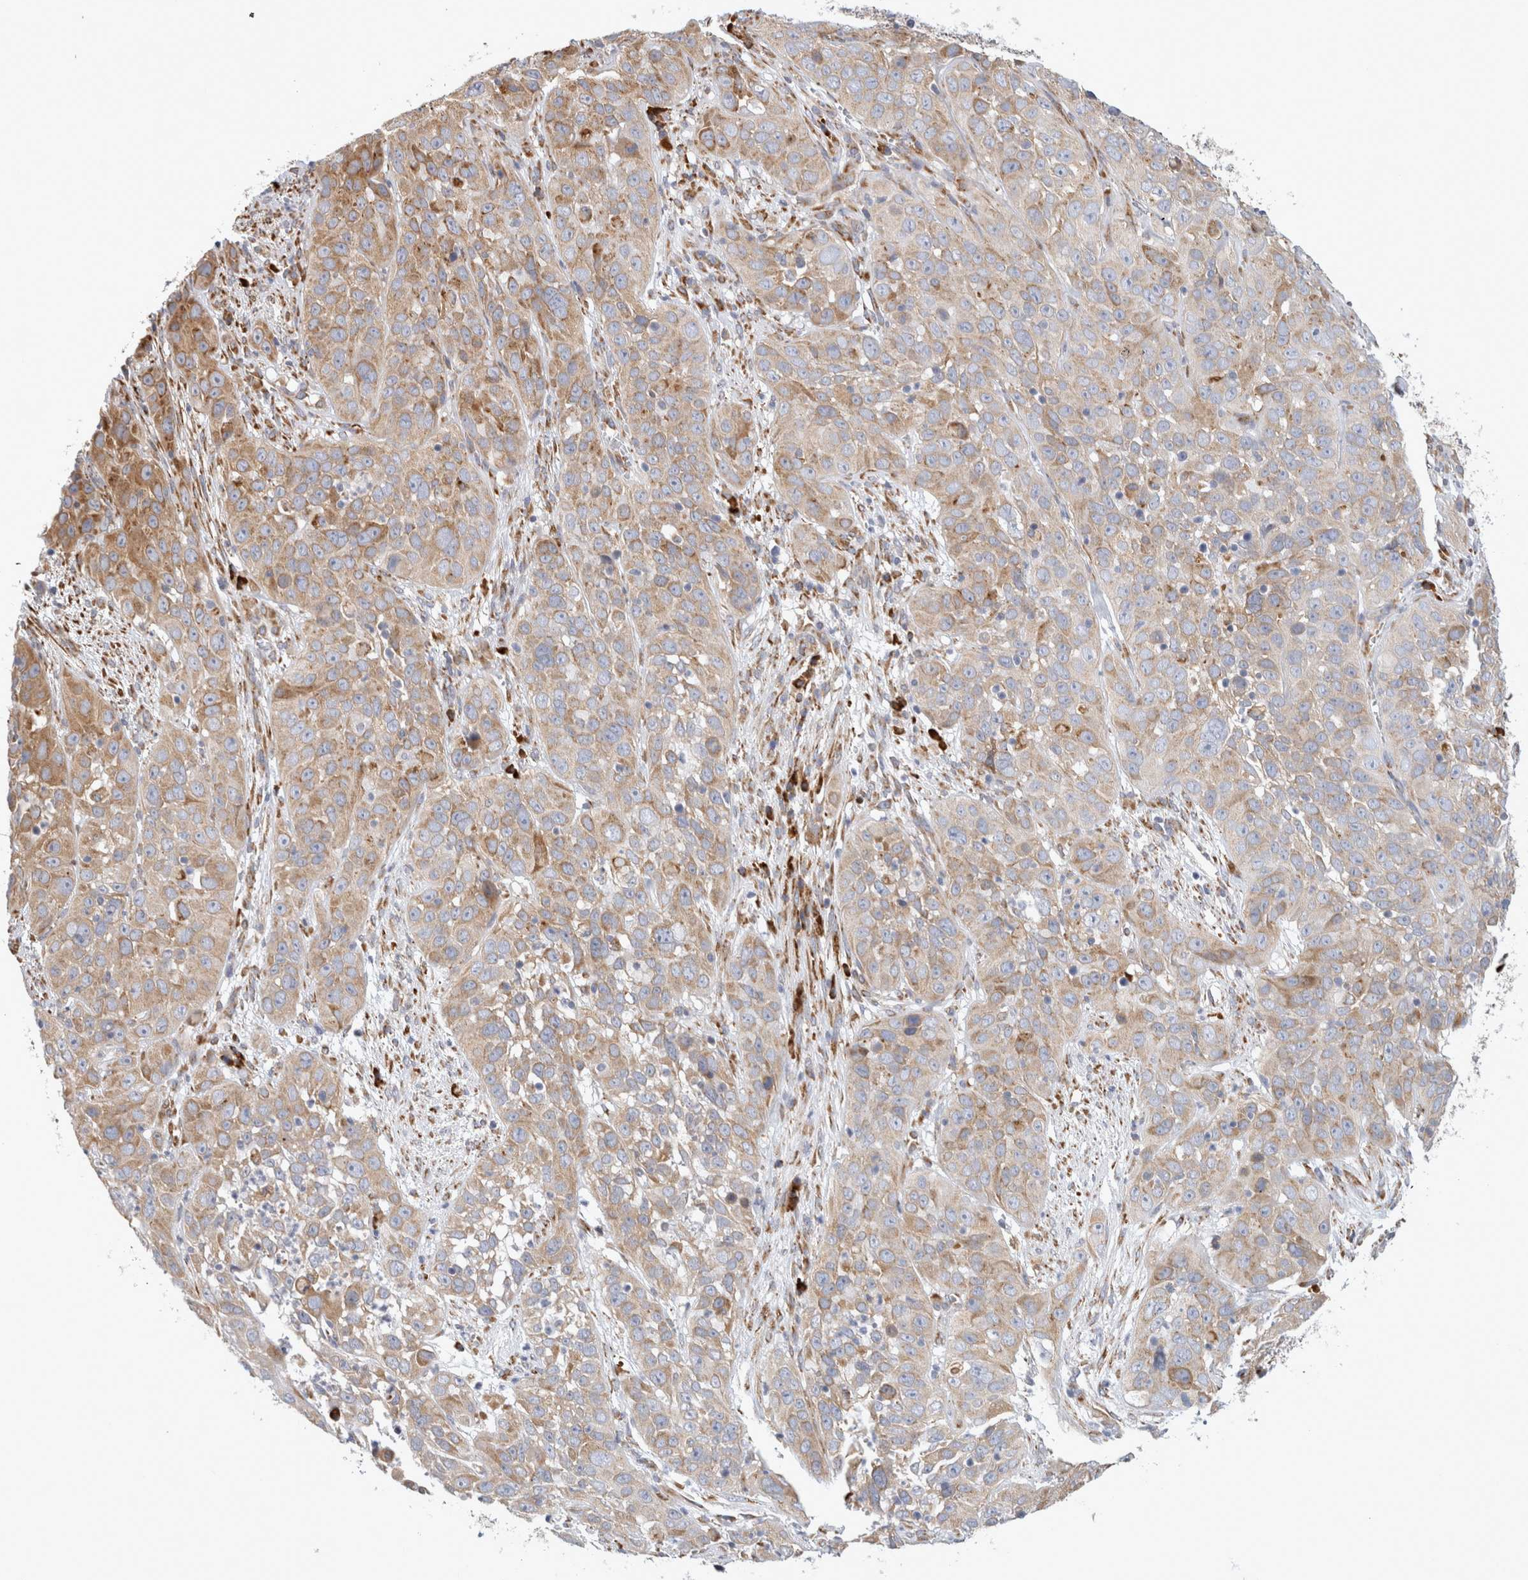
{"staining": {"intensity": "weak", "quantity": "25%-75%", "location": "cytoplasmic/membranous"}, "tissue": "cervical cancer", "cell_type": "Tumor cells", "image_type": "cancer", "snomed": [{"axis": "morphology", "description": "Squamous cell carcinoma, NOS"}, {"axis": "topography", "description": "Cervix"}], "caption": "Protein analysis of cervical squamous cell carcinoma tissue exhibits weak cytoplasmic/membranous expression in approximately 25%-75% of tumor cells.", "gene": "RPN2", "patient": {"sex": "female", "age": 32}}